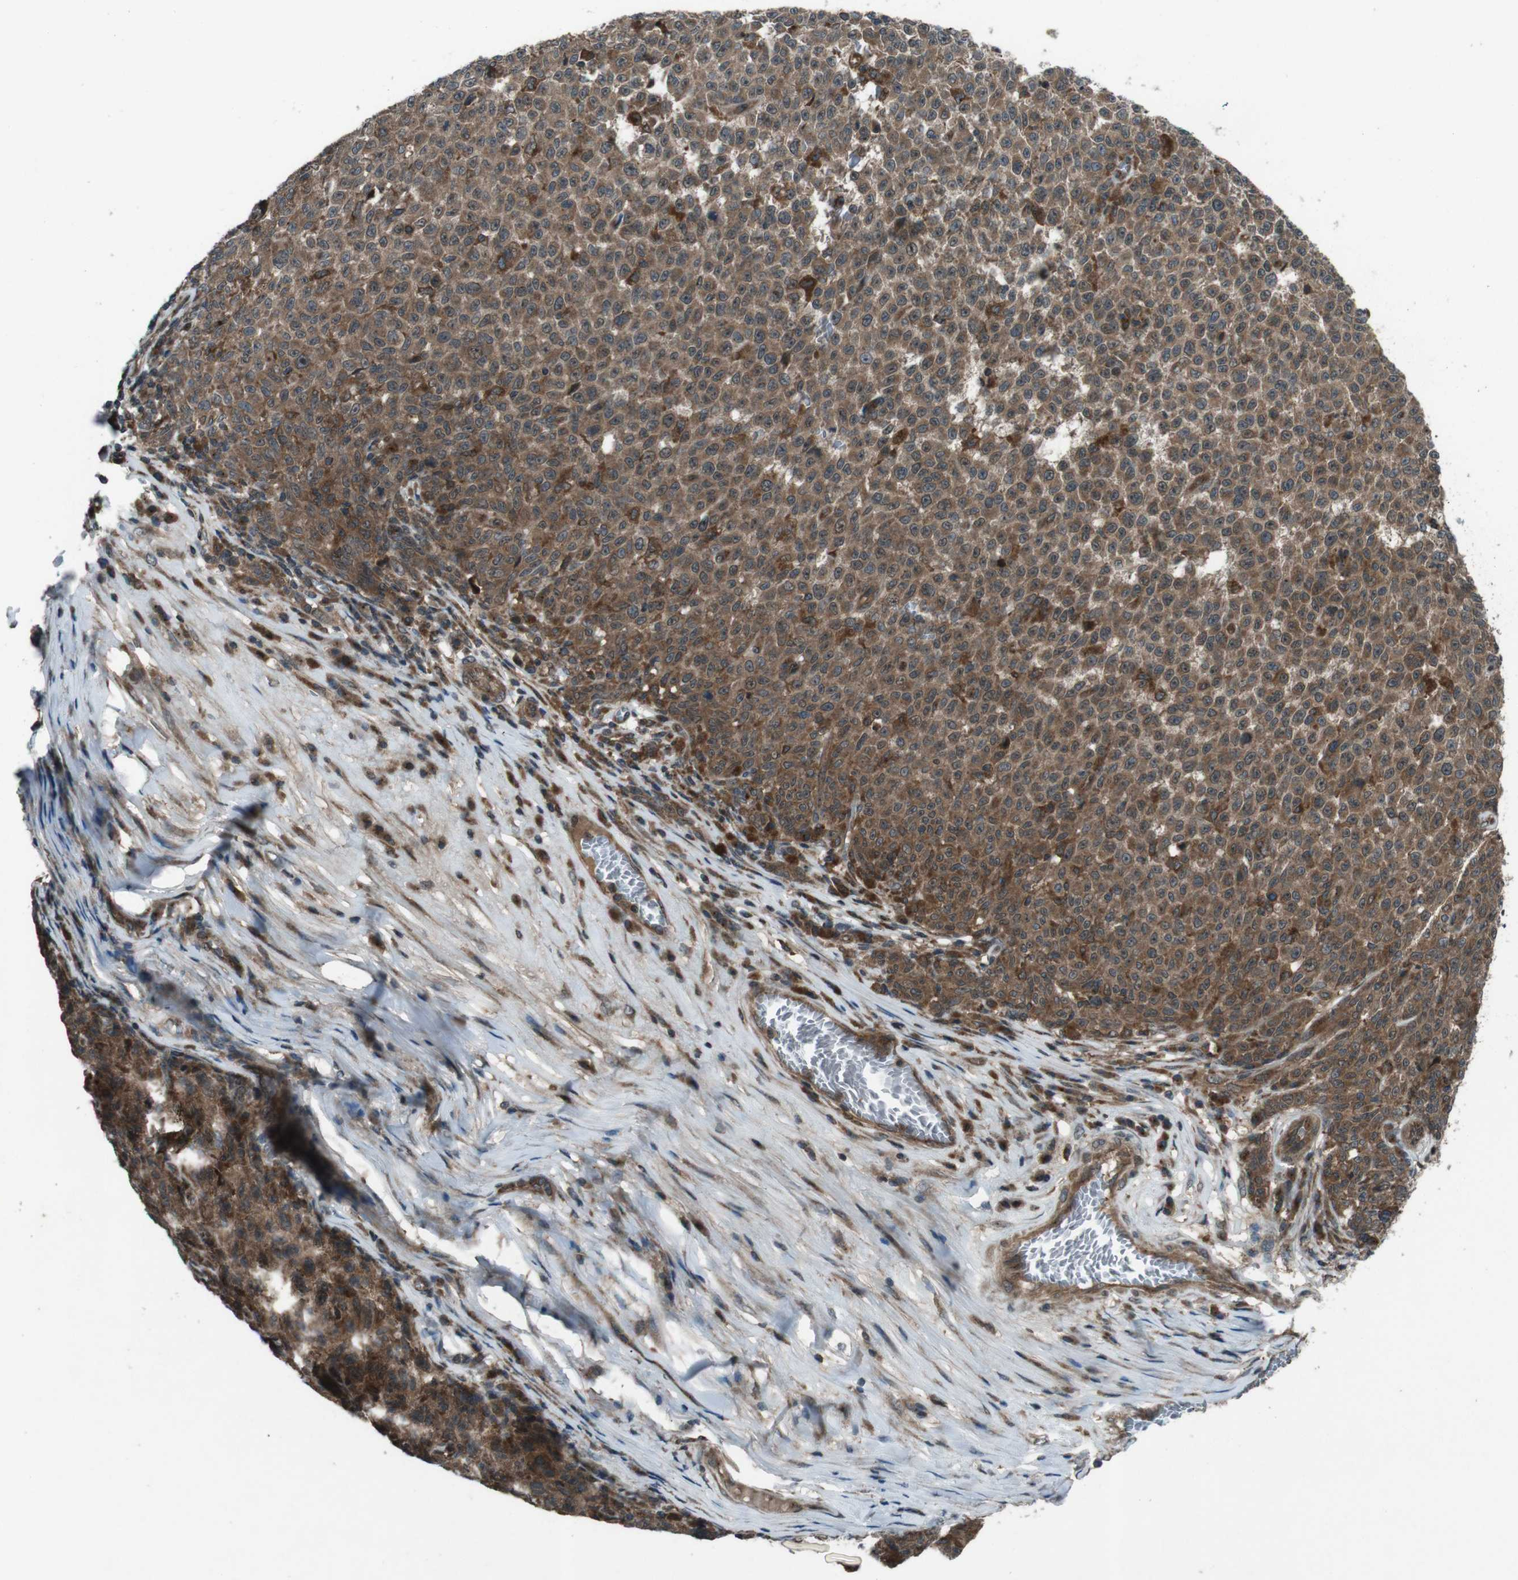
{"staining": {"intensity": "moderate", "quantity": ">75%", "location": "cytoplasmic/membranous"}, "tissue": "melanoma", "cell_type": "Tumor cells", "image_type": "cancer", "snomed": [{"axis": "morphology", "description": "Malignant melanoma, NOS"}, {"axis": "topography", "description": "Skin"}], "caption": "A medium amount of moderate cytoplasmic/membranous expression is seen in approximately >75% of tumor cells in melanoma tissue.", "gene": "SLC27A4", "patient": {"sex": "female", "age": 82}}